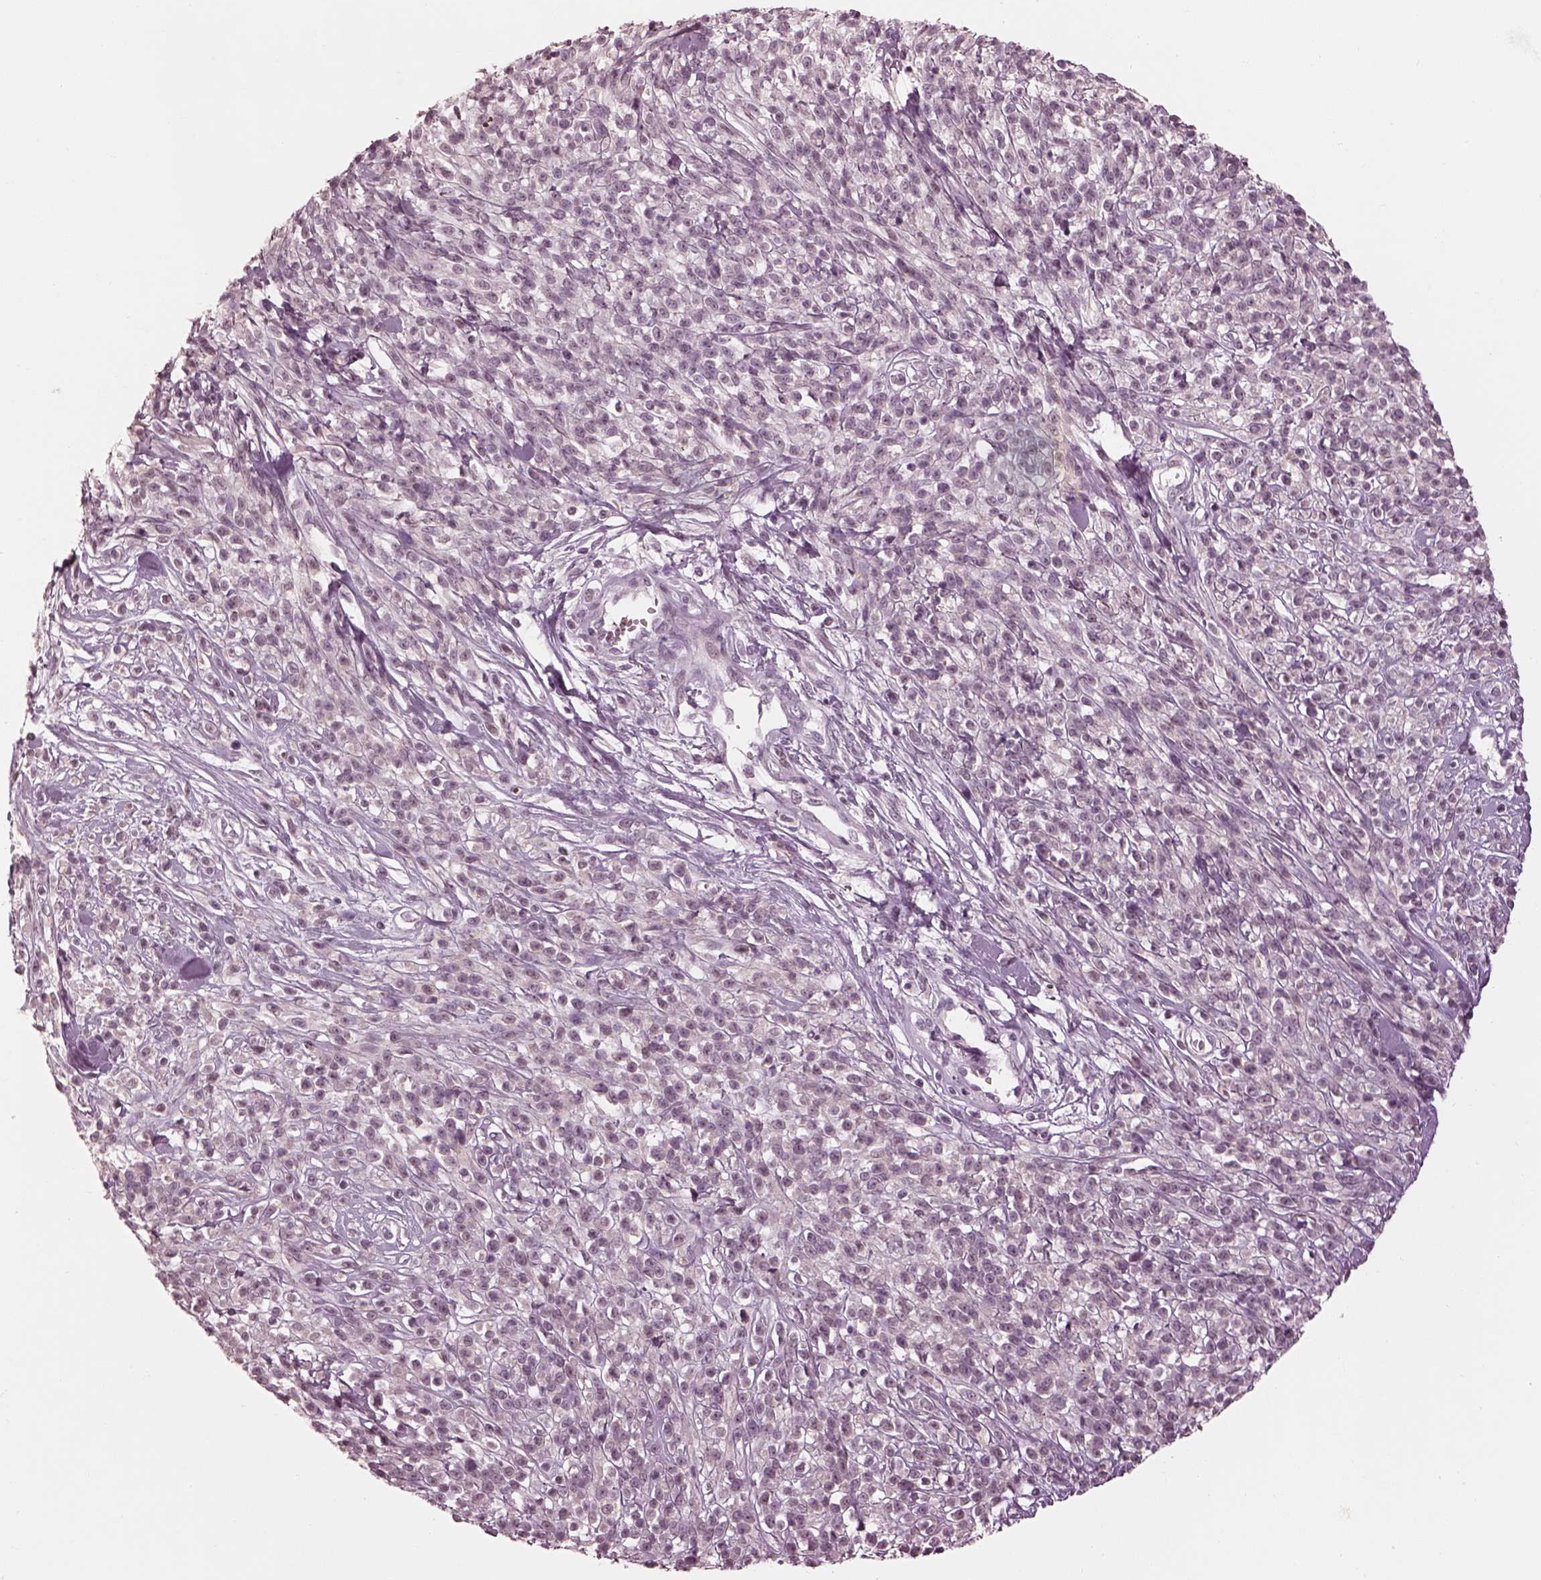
{"staining": {"intensity": "negative", "quantity": "none", "location": "none"}, "tissue": "melanoma", "cell_type": "Tumor cells", "image_type": "cancer", "snomed": [{"axis": "morphology", "description": "Malignant melanoma, NOS"}, {"axis": "topography", "description": "Skin"}, {"axis": "topography", "description": "Skin of trunk"}], "caption": "This is a photomicrograph of immunohistochemistry (IHC) staining of malignant melanoma, which shows no positivity in tumor cells.", "gene": "KCNA2", "patient": {"sex": "male", "age": 74}}